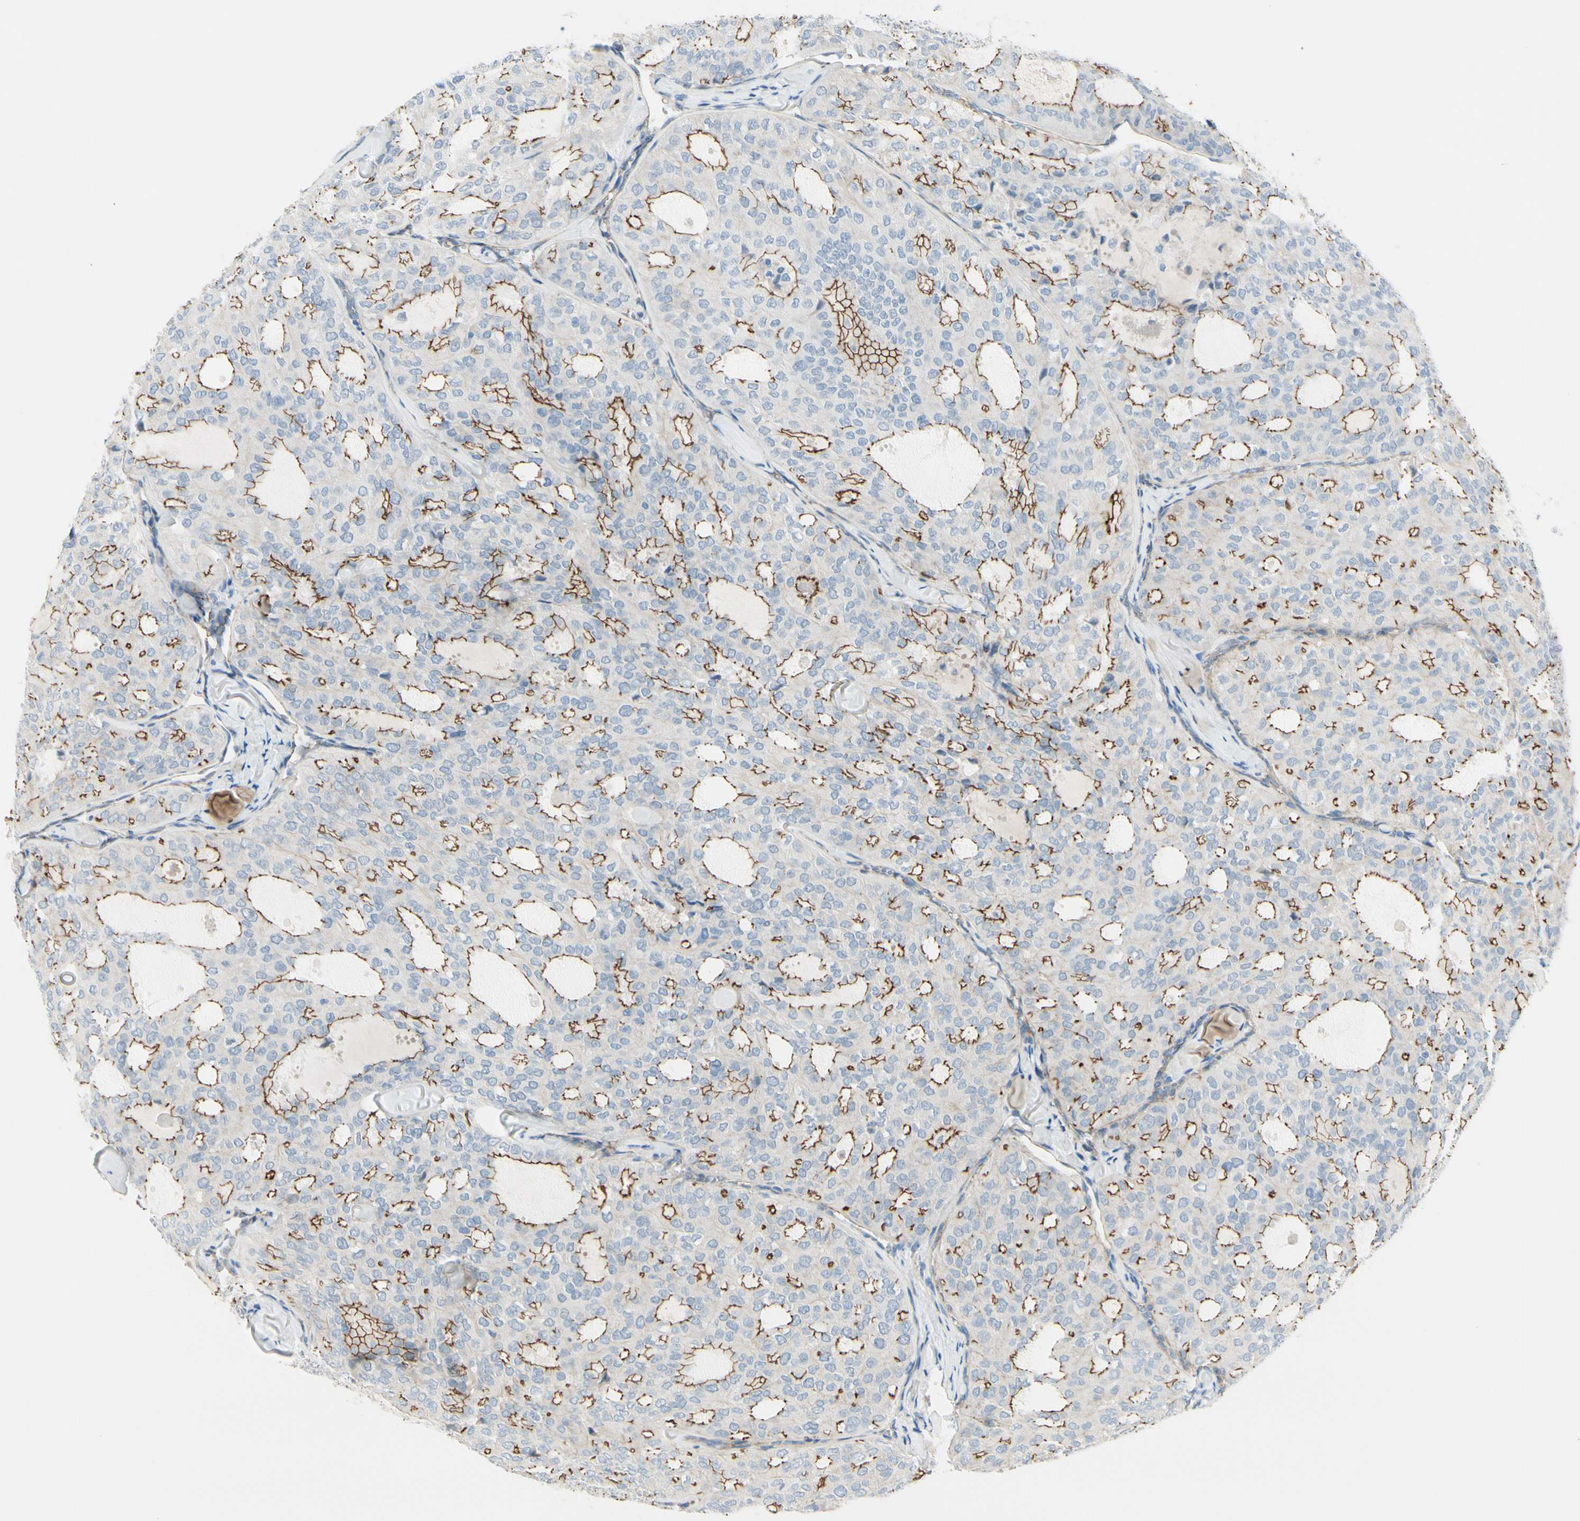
{"staining": {"intensity": "moderate", "quantity": "25%-75%", "location": "cytoplasmic/membranous"}, "tissue": "thyroid cancer", "cell_type": "Tumor cells", "image_type": "cancer", "snomed": [{"axis": "morphology", "description": "Follicular adenoma carcinoma, NOS"}, {"axis": "topography", "description": "Thyroid gland"}], "caption": "This is an image of IHC staining of thyroid cancer, which shows moderate staining in the cytoplasmic/membranous of tumor cells.", "gene": "TJP1", "patient": {"sex": "male", "age": 75}}